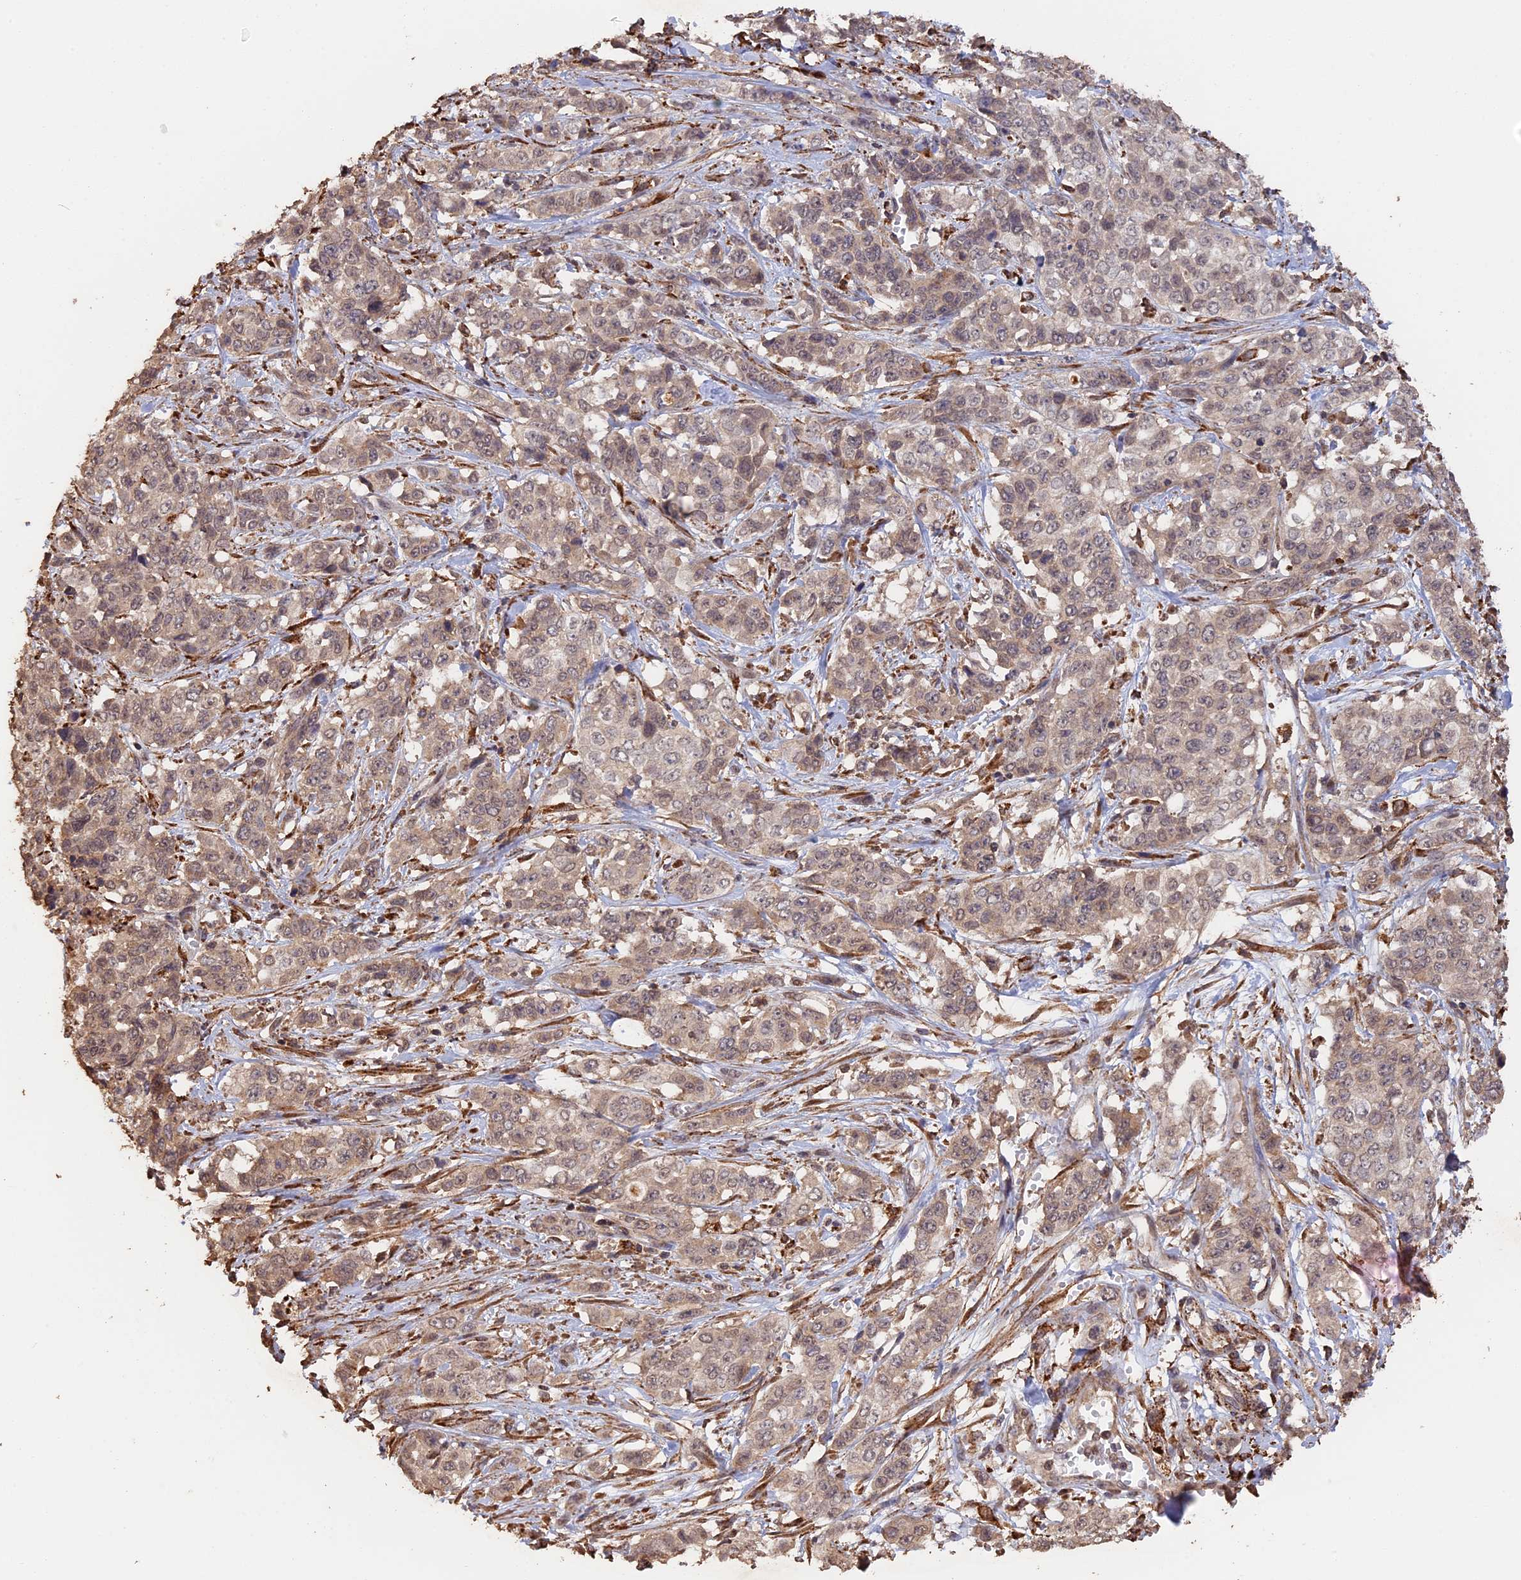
{"staining": {"intensity": "weak", "quantity": ">75%", "location": "cytoplasmic/membranous,nuclear"}, "tissue": "stomach cancer", "cell_type": "Tumor cells", "image_type": "cancer", "snomed": [{"axis": "morphology", "description": "Adenocarcinoma, NOS"}, {"axis": "topography", "description": "Stomach, upper"}], "caption": "Stomach cancer (adenocarcinoma) stained with a protein marker shows weak staining in tumor cells.", "gene": "FAM210B", "patient": {"sex": "male", "age": 62}}